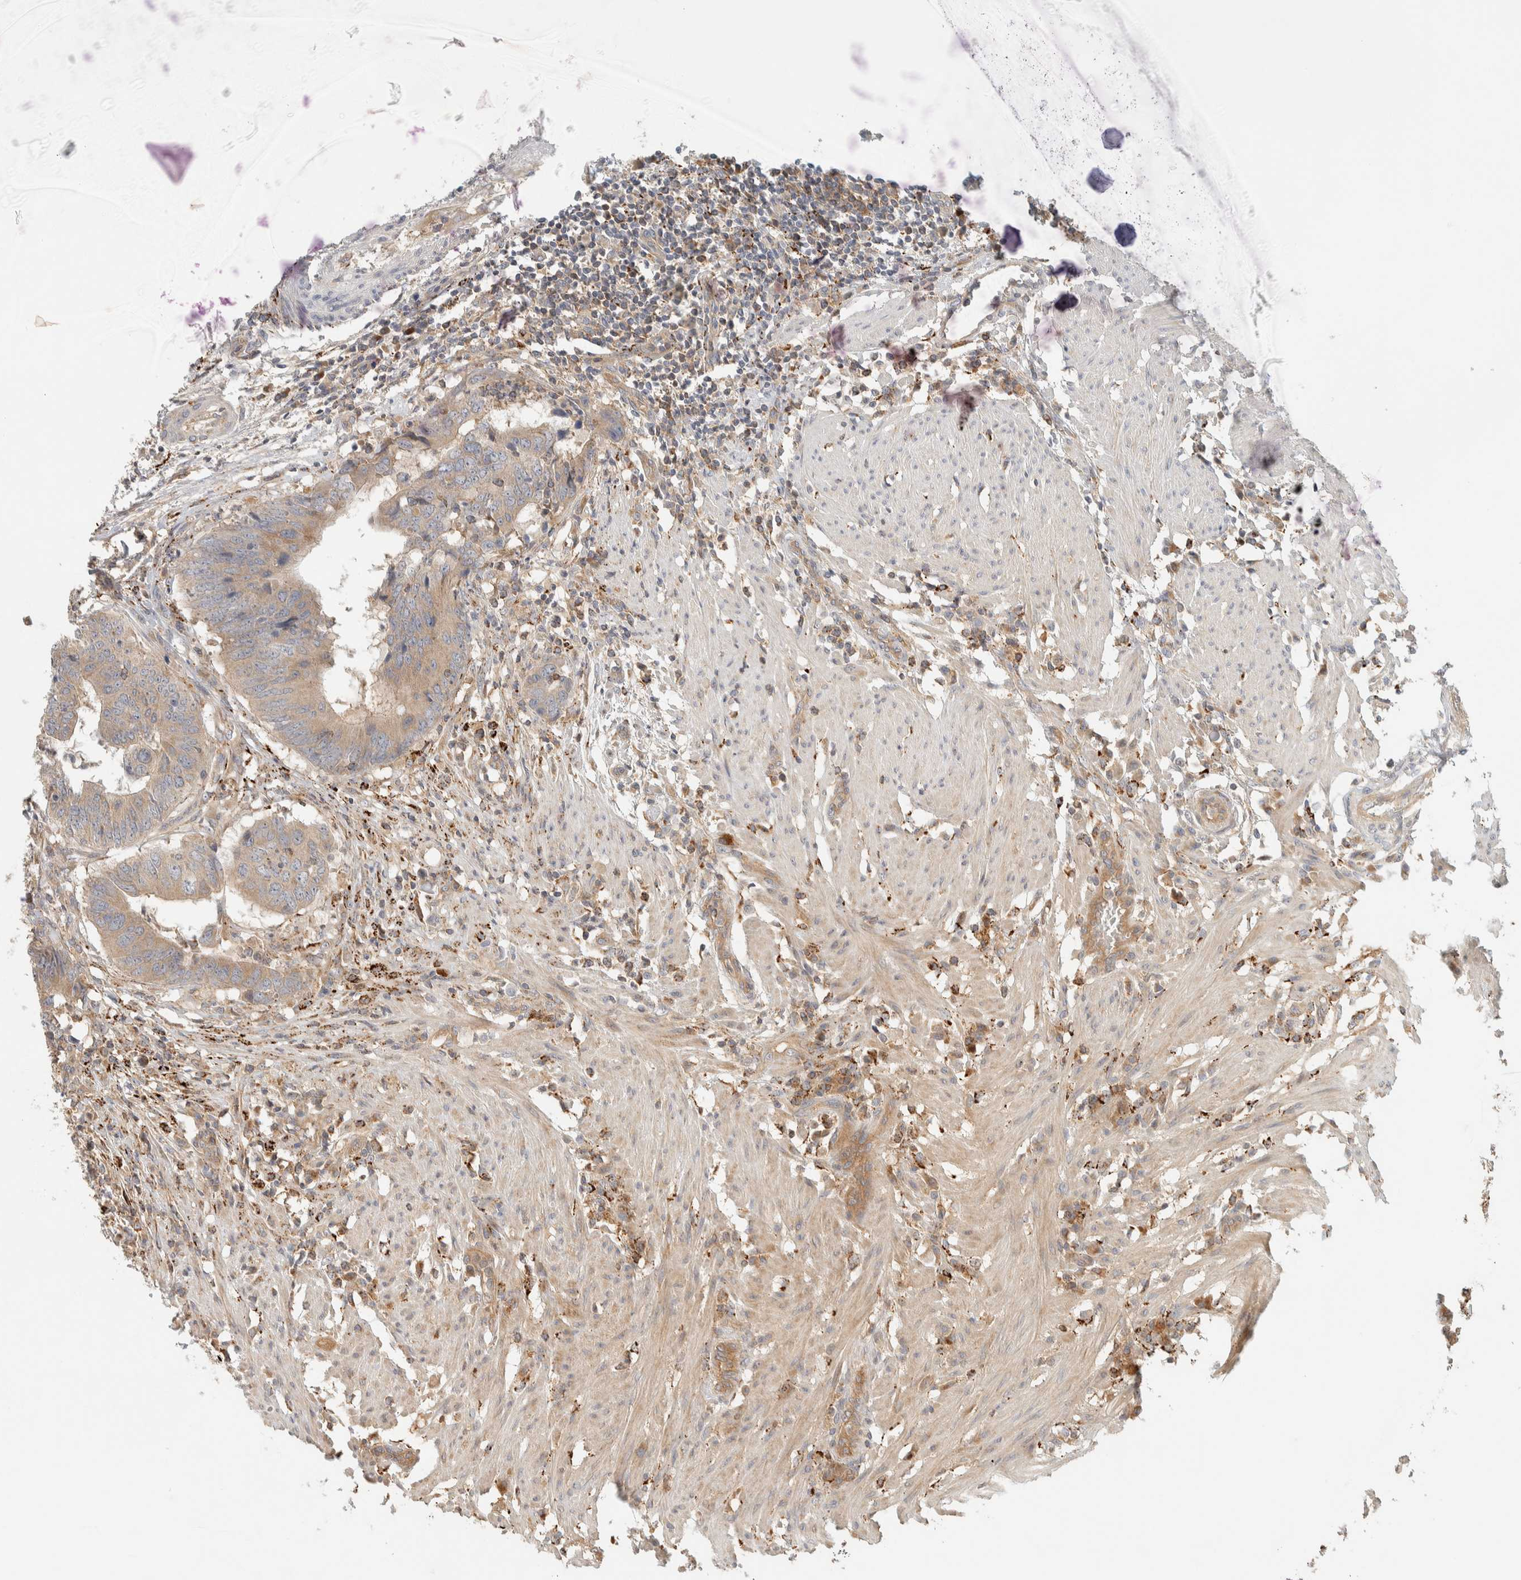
{"staining": {"intensity": "weak", "quantity": ">75%", "location": "cytoplasmic/membranous"}, "tissue": "colorectal cancer", "cell_type": "Tumor cells", "image_type": "cancer", "snomed": [{"axis": "morphology", "description": "Adenocarcinoma, NOS"}, {"axis": "topography", "description": "Colon"}], "caption": "Immunohistochemistry (IHC) (DAB) staining of human adenocarcinoma (colorectal) shows weak cytoplasmic/membranous protein positivity in about >75% of tumor cells.", "gene": "FAM167A", "patient": {"sex": "male", "age": 56}}